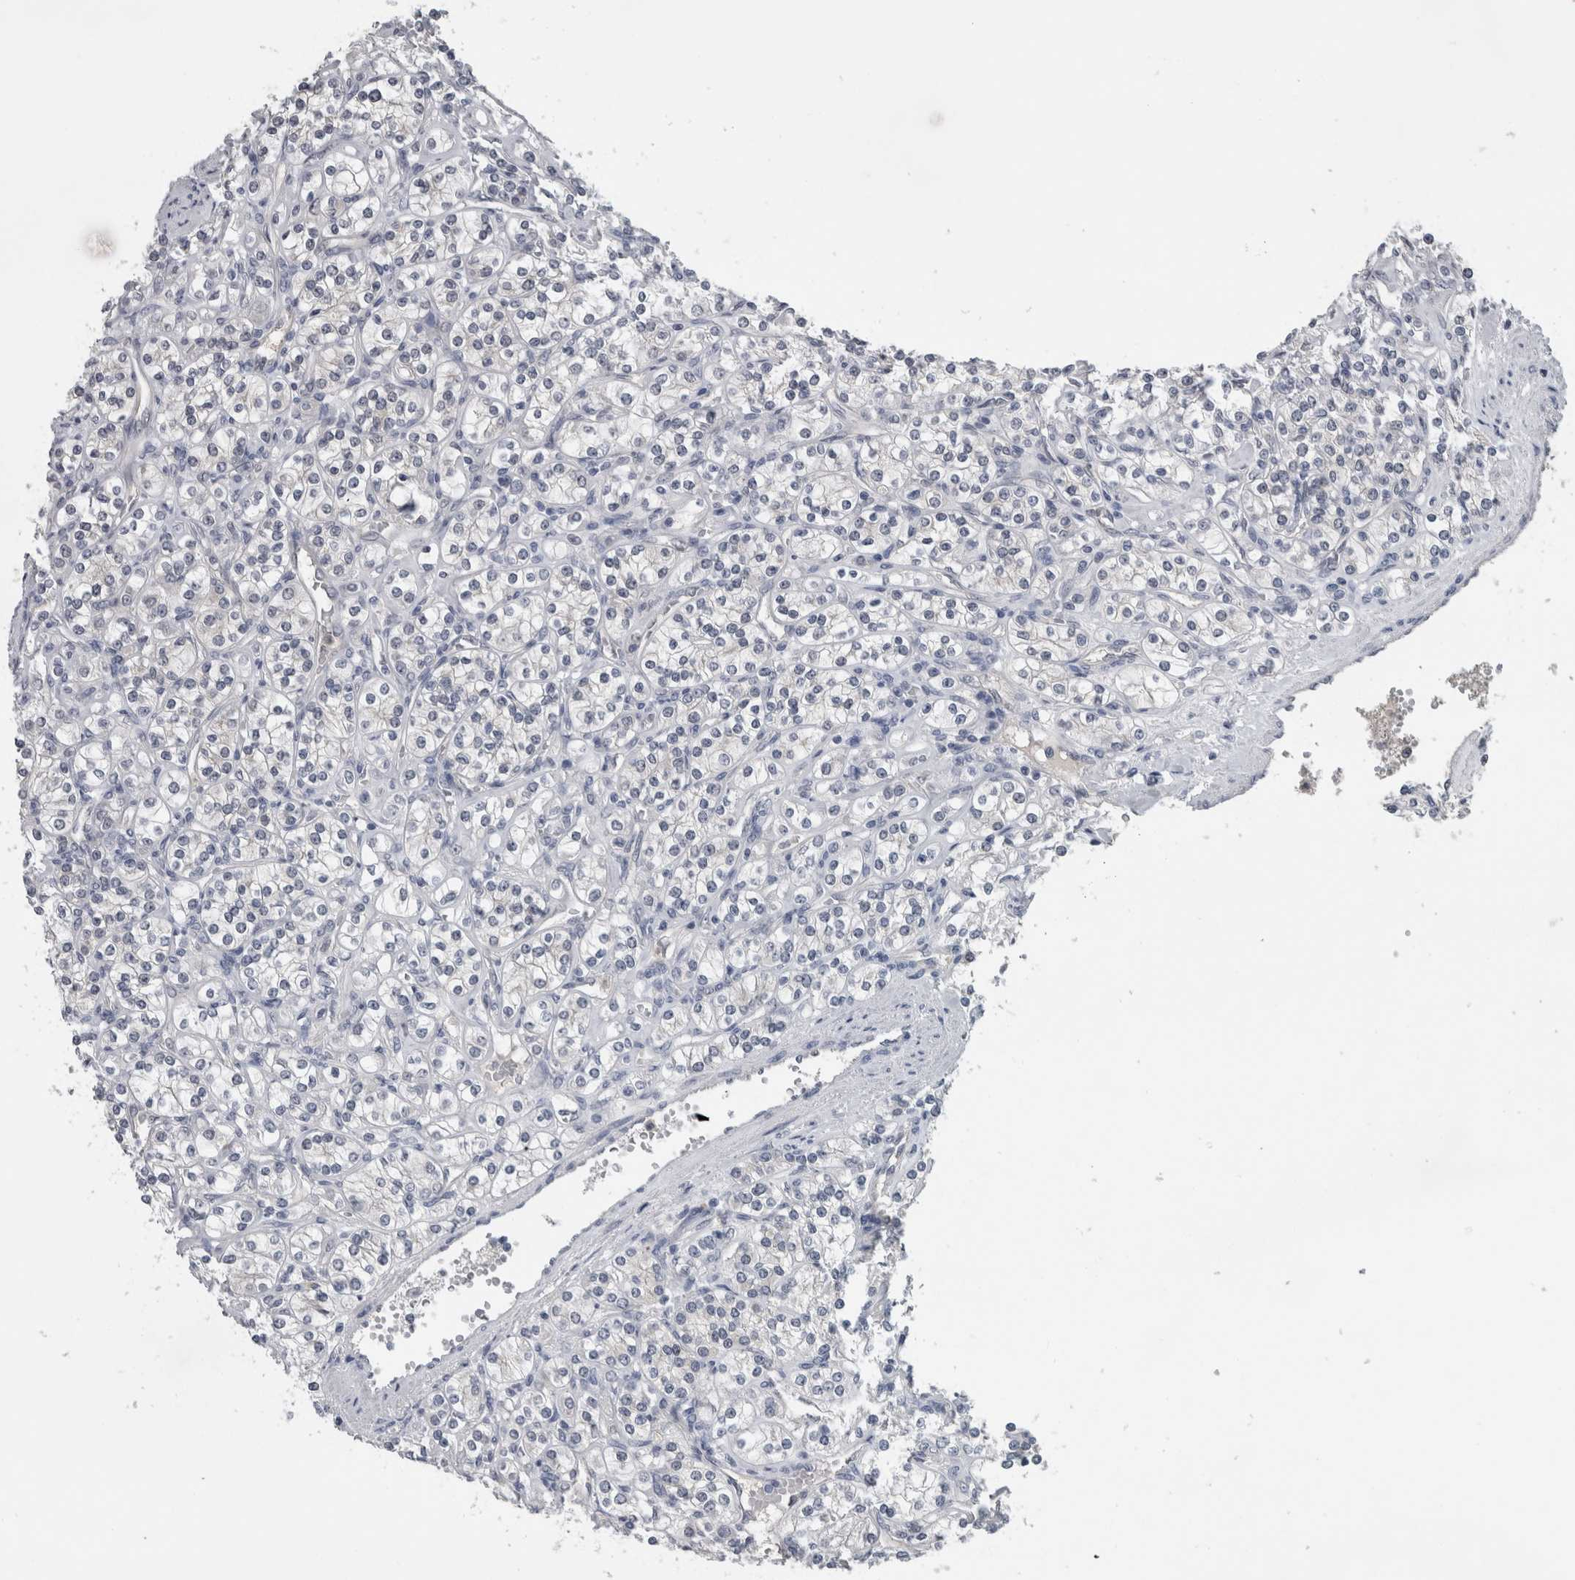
{"staining": {"intensity": "negative", "quantity": "none", "location": "none"}, "tissue": "renal cancer", "cell_type": "Tumor cells", "image_type": "cancer", "snomed": [{"axis": "morphology", "description": "Adenocarcinoma, NOS"}, {"axis": "topography", "description": "Kidney"}], "caption": "Renal adenocarcinoma stained for a protein using immunohistochemistry reveals no staining tumor cells.", "gene": "NAPRT", "patient": {"sex": "male", "age": 77}}